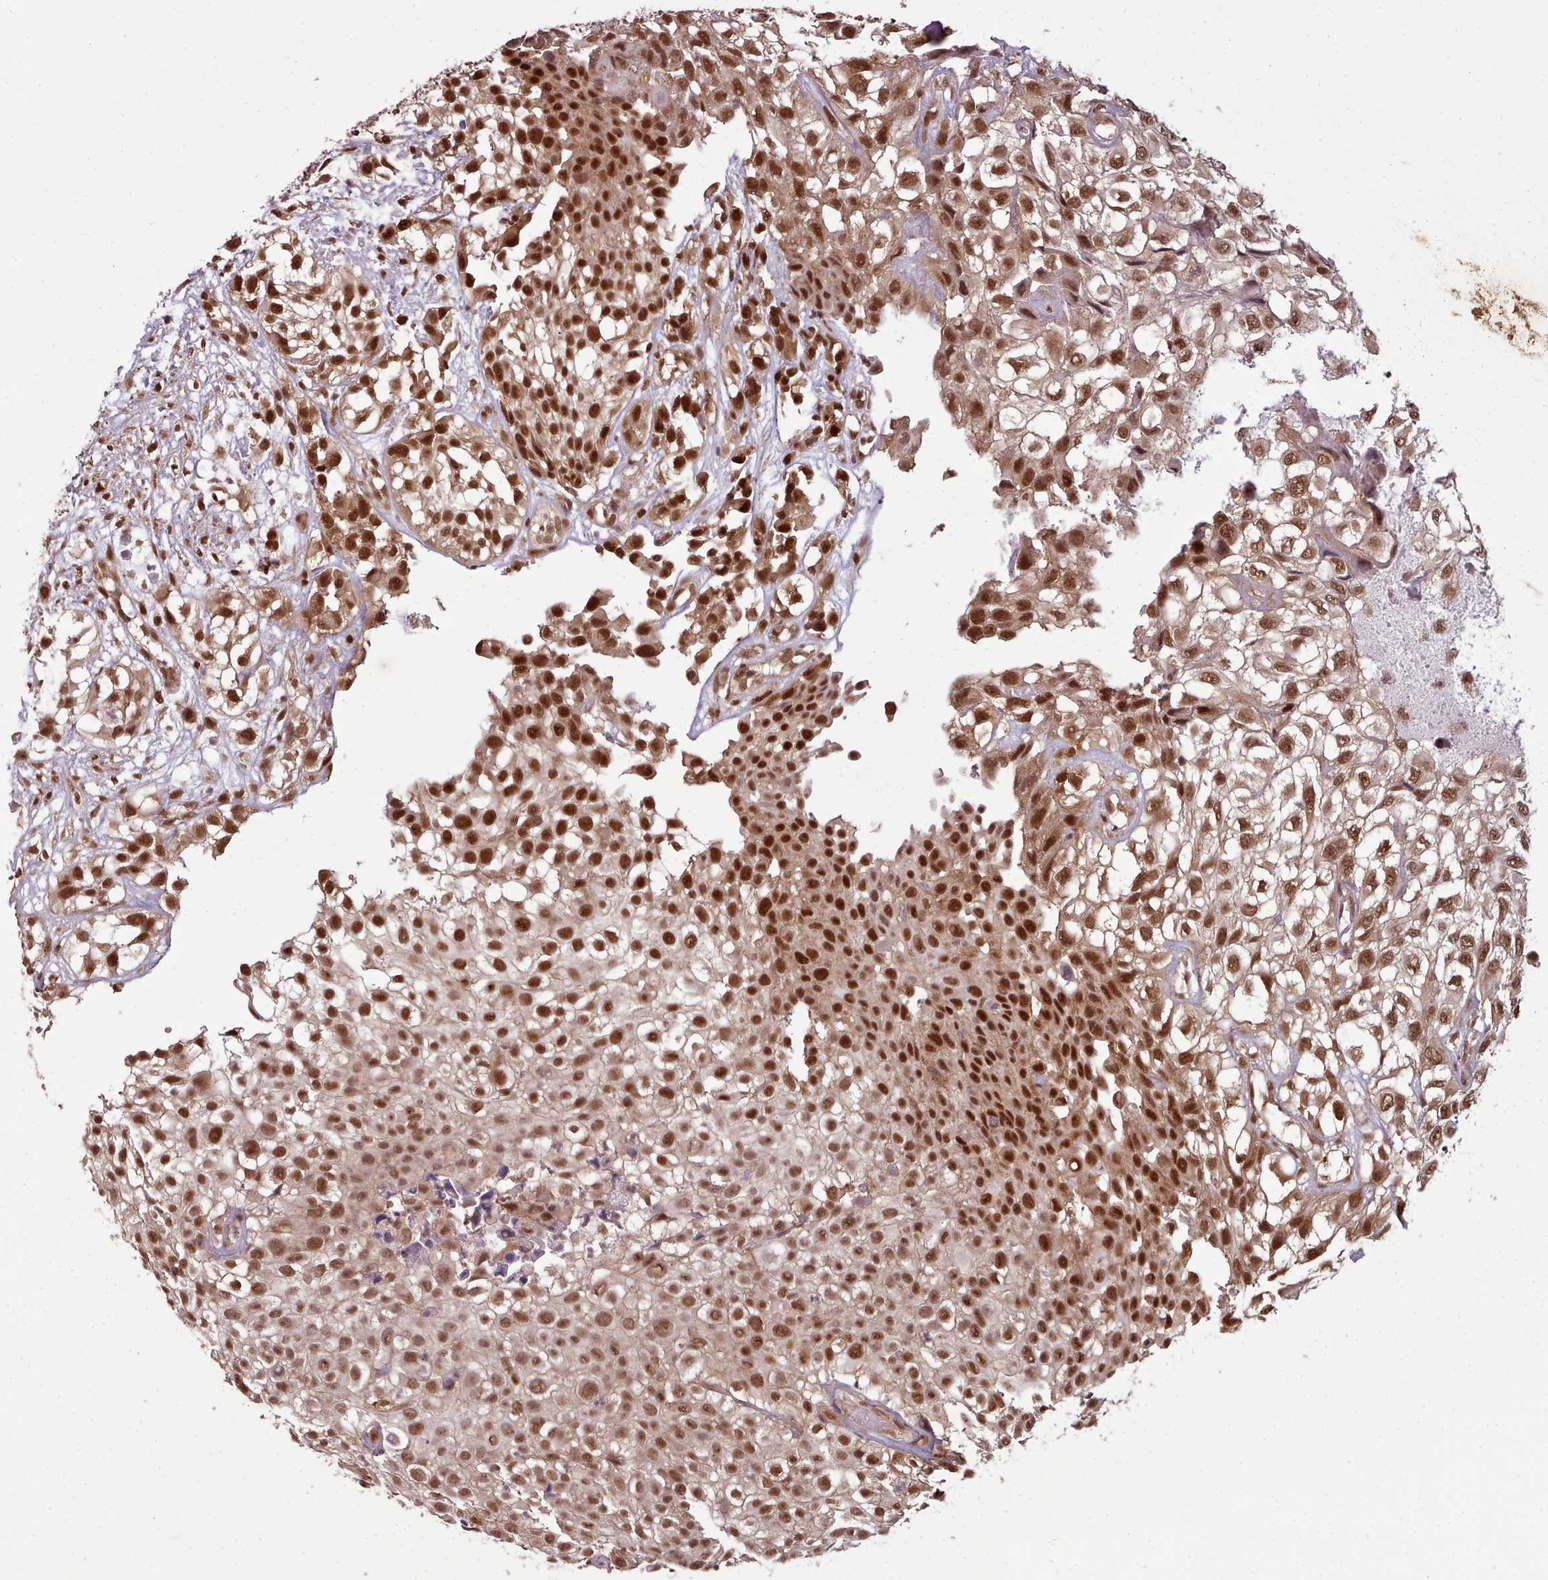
{"staining": {"intensity": "strong", "quantity": ">75%", "location": "nuclear"}, "tissue": "urothelial cancer", "cell_type": "Tumor cells", "image_type": "cancer", "snomed": [{"axis": "morphology", "description": "Urothelial carcinoma, High grade"}, {"axis": "topography", "description": "Urinary bladder"}], "caption": "This is an image of immunohistochemistry (IHC) staining of urothelial carcinoma (high-grade), which shows strong expression in the nuclear of tumor cells.", "gene": "DHX8", "patient": {"sex": "male", "age": 56}}